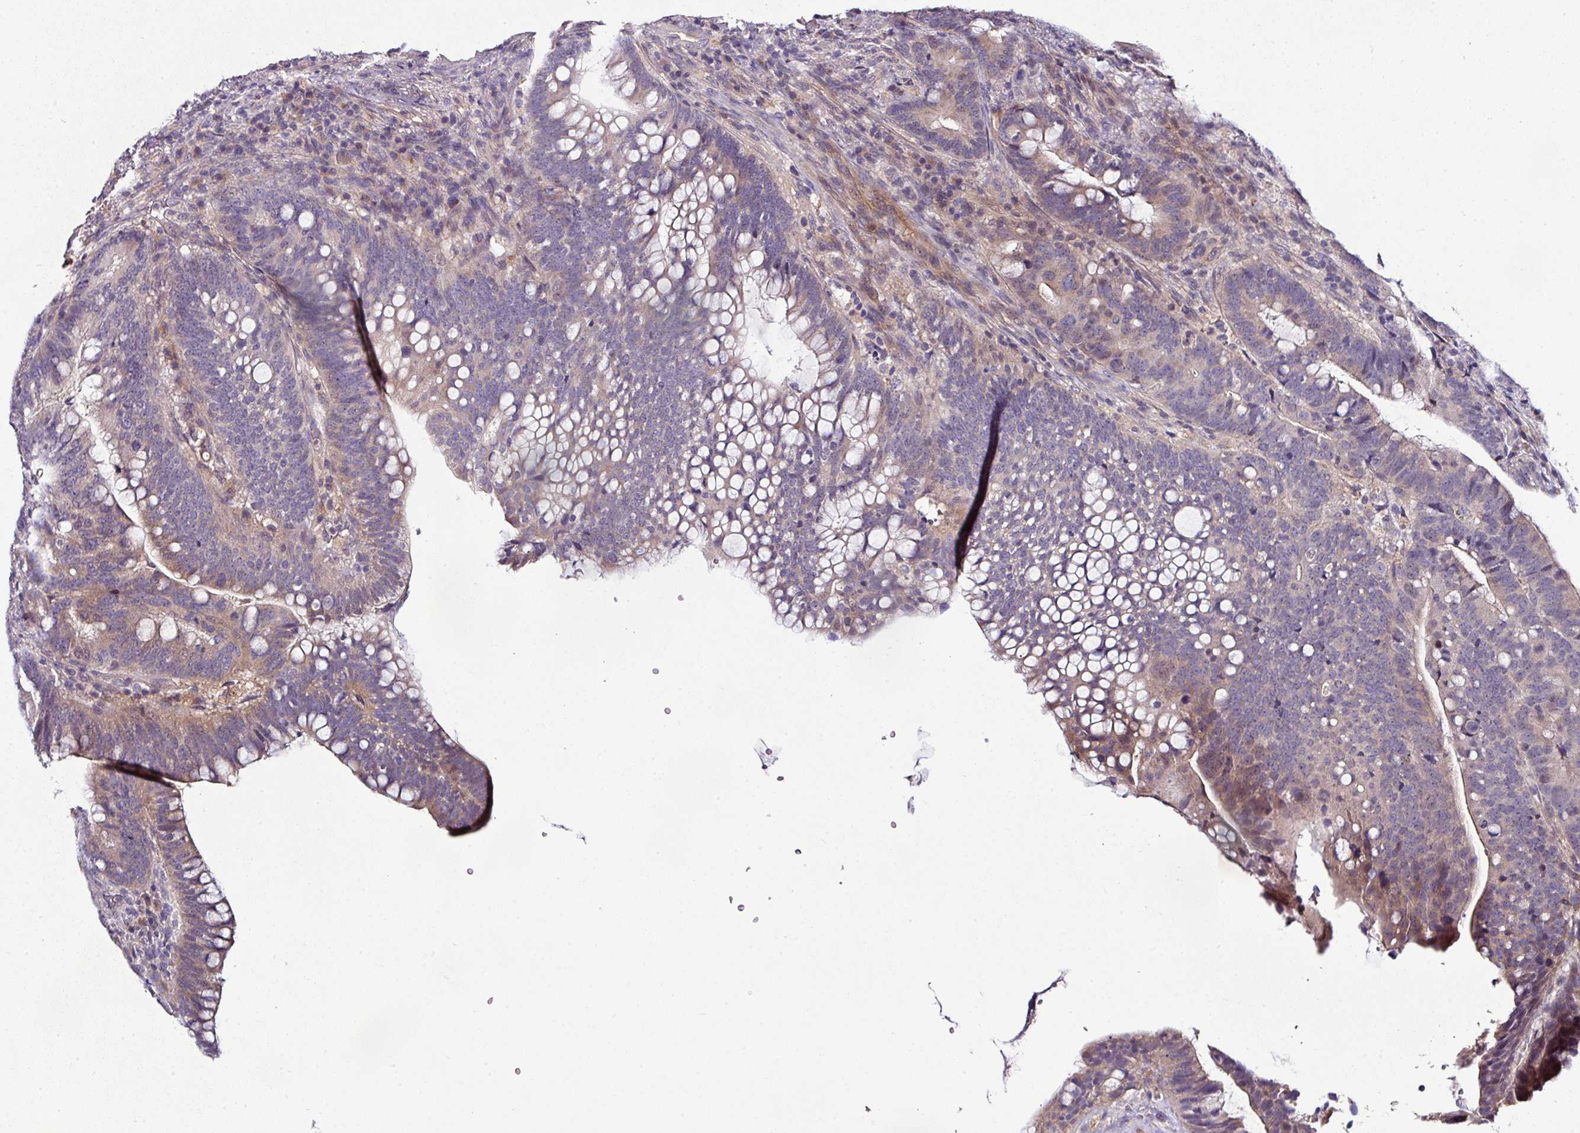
{"staining": {"intensity": "weak", "quantity": "<25%", "location": "cytoplasmic/membranous,nuclear"}, "tissue": "colorectal cancer", "cell_type": "Tumor cells", "image_type": "cancer", "snomed": [{"axis": "morphology", "description": "Adenocarcinoma, NOS"}, {"axis": "topography", "description": "Colon"}], "caption": "A high-resolution histopathology image shows immunohistochemistry staining of colorectal cancer (adenocarcinoma), which shows no significant expression in tumor cells. Brightfield microscopy of immunohistochemistry (IHC) stained with DAB (3,3'-diaminobenzidine) (brown) and hematoxylin (blue), captured at high magnification.", "gene": "AEBP2", "patient": {"sex": "female", "age": 66}}